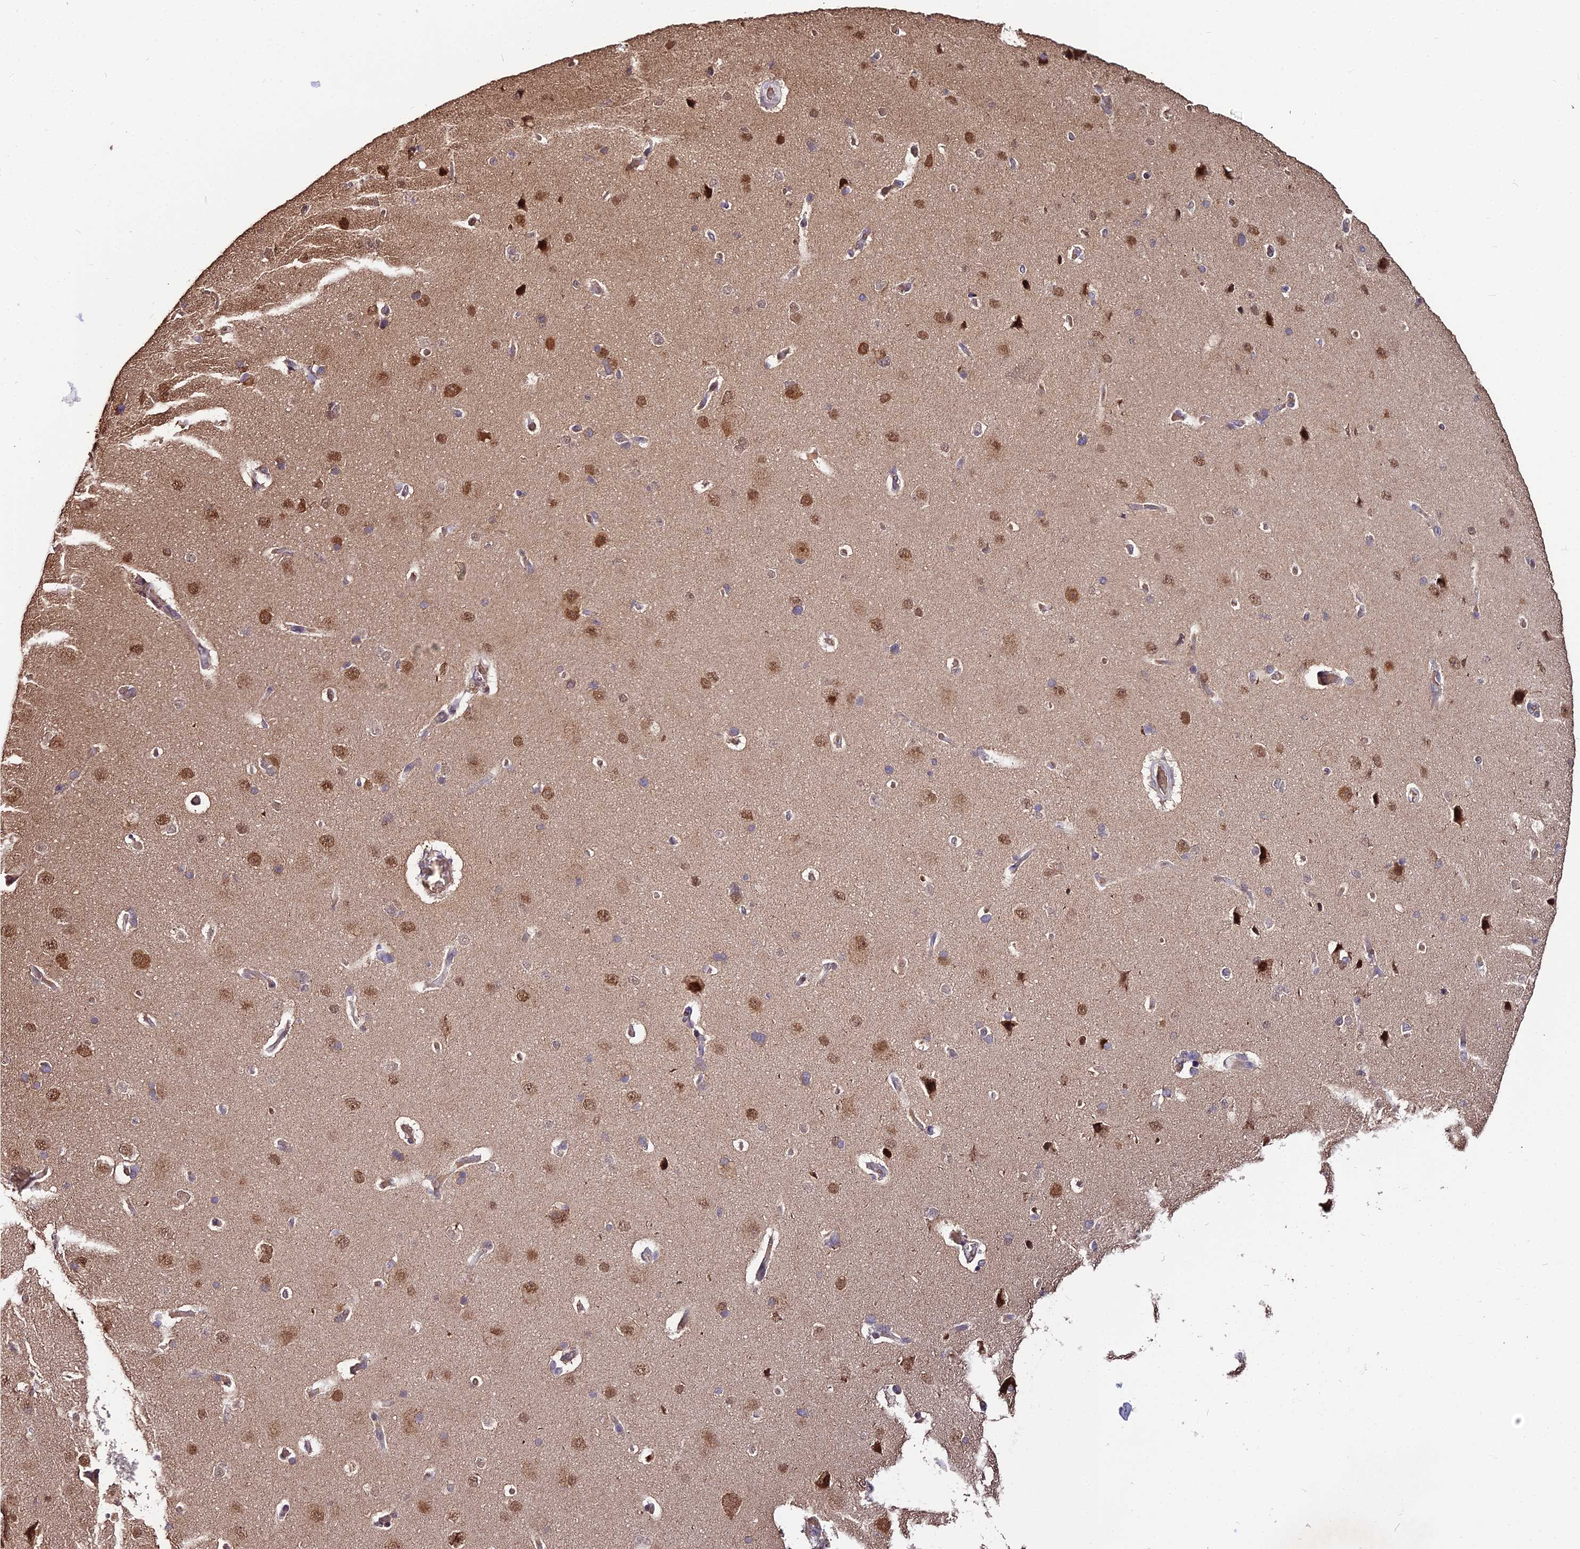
{"staining": {"intensity": "moderate", "quantity": ">75%", "location": "cytoplasmic/membranous"}, "tissue": "cerebral cortex", "cell_type": "Endothelial cells", "image_type": "normal", "snomed": [{"axis": "morphology", "description": "Normal tissue, NOS"}, {"axis": "topography", "description": "Cerebral cortex"}], "caption": "DAB immunohistochemical staining of unremarkable cerebral cortex displays moderate cytoplasmic/membranous protein staining in approximately >75% of endothelial cells. The staining is performed using DAB brown chromogen to label protein expression. The nuclei are counter-stained blue using hematoxylin.", "gene": "ZDBF2", "patient": {"sex": "male", "age": 62}}